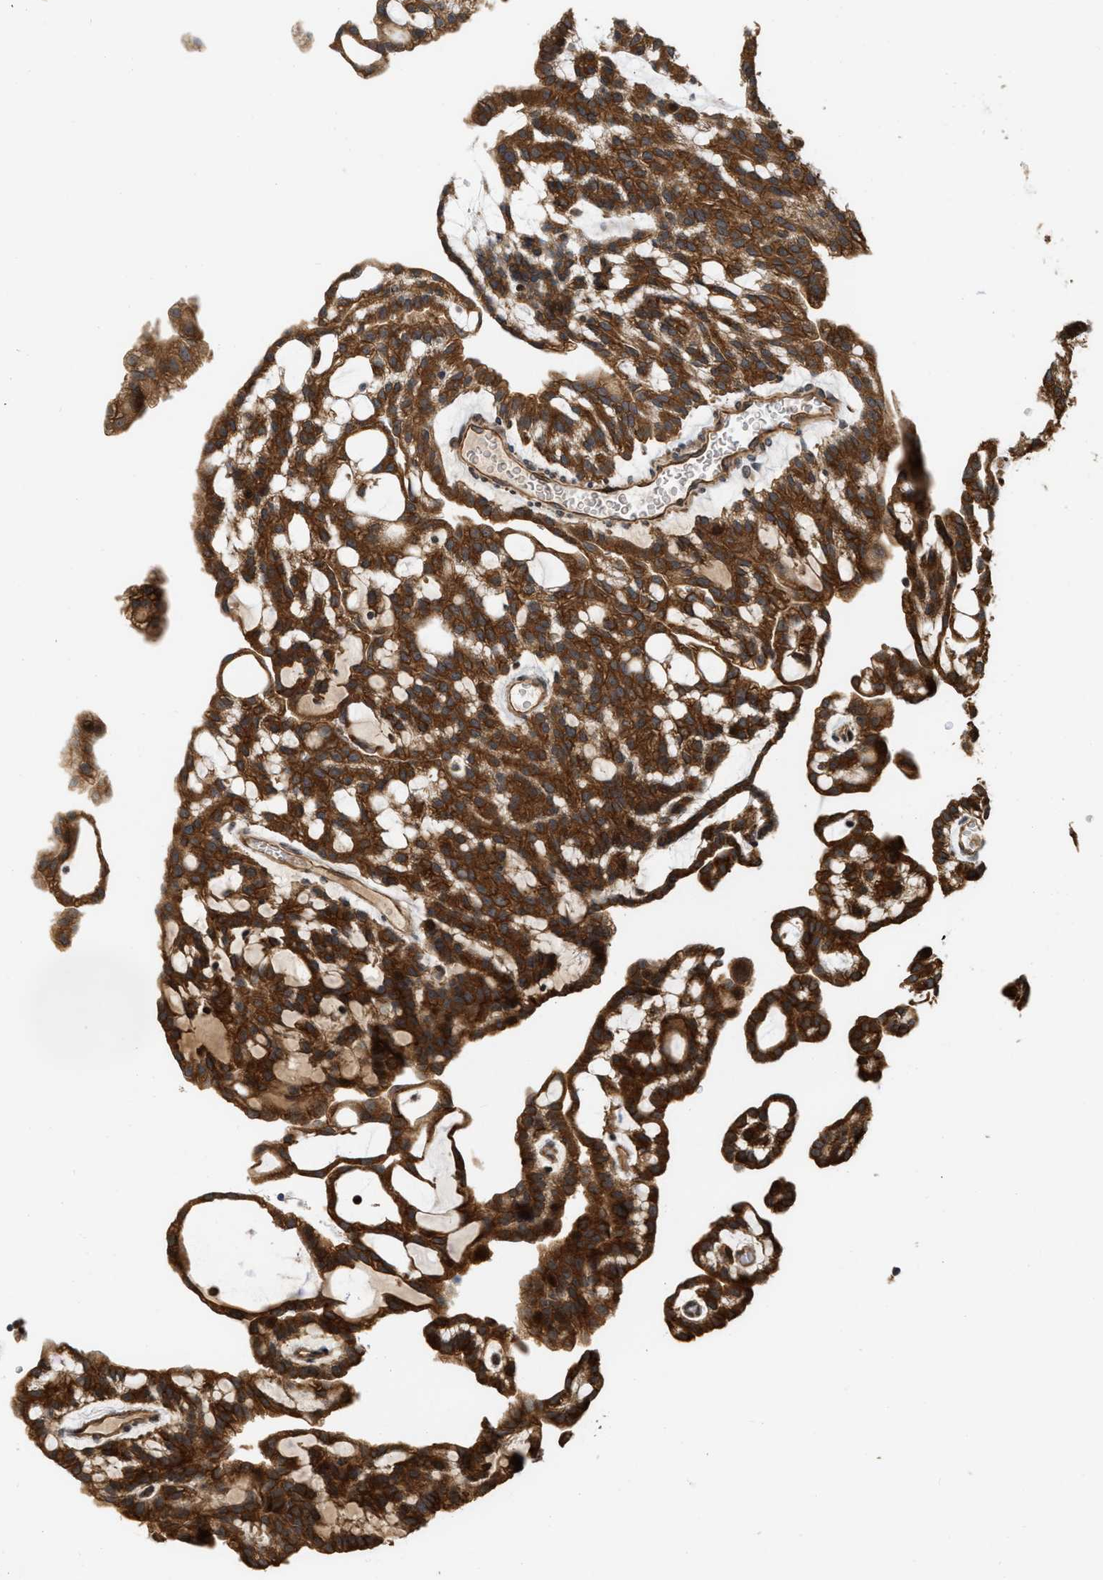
{"staining": {"intensity": "strong", "quantity": ">75%", "location": "cytoplasmic/membranous"}, "tissue": "renal cancer", "cell_type": "Tumor cells", "image_type": "cancer", "snomed": [{"axis": "morphology", "description": "Adenocarcinoma, NOS"}, {"axis": "topography", "description": "Kidney"}], "caption": "Human adenocarcinoma (renal) stained for a protein (brown) reveals strong cytoplasmic/membranous positive positivity in approximately >75% of tumor cells.", "gene": "IQCE", "patient": {"sex": "male", "age": 63}}